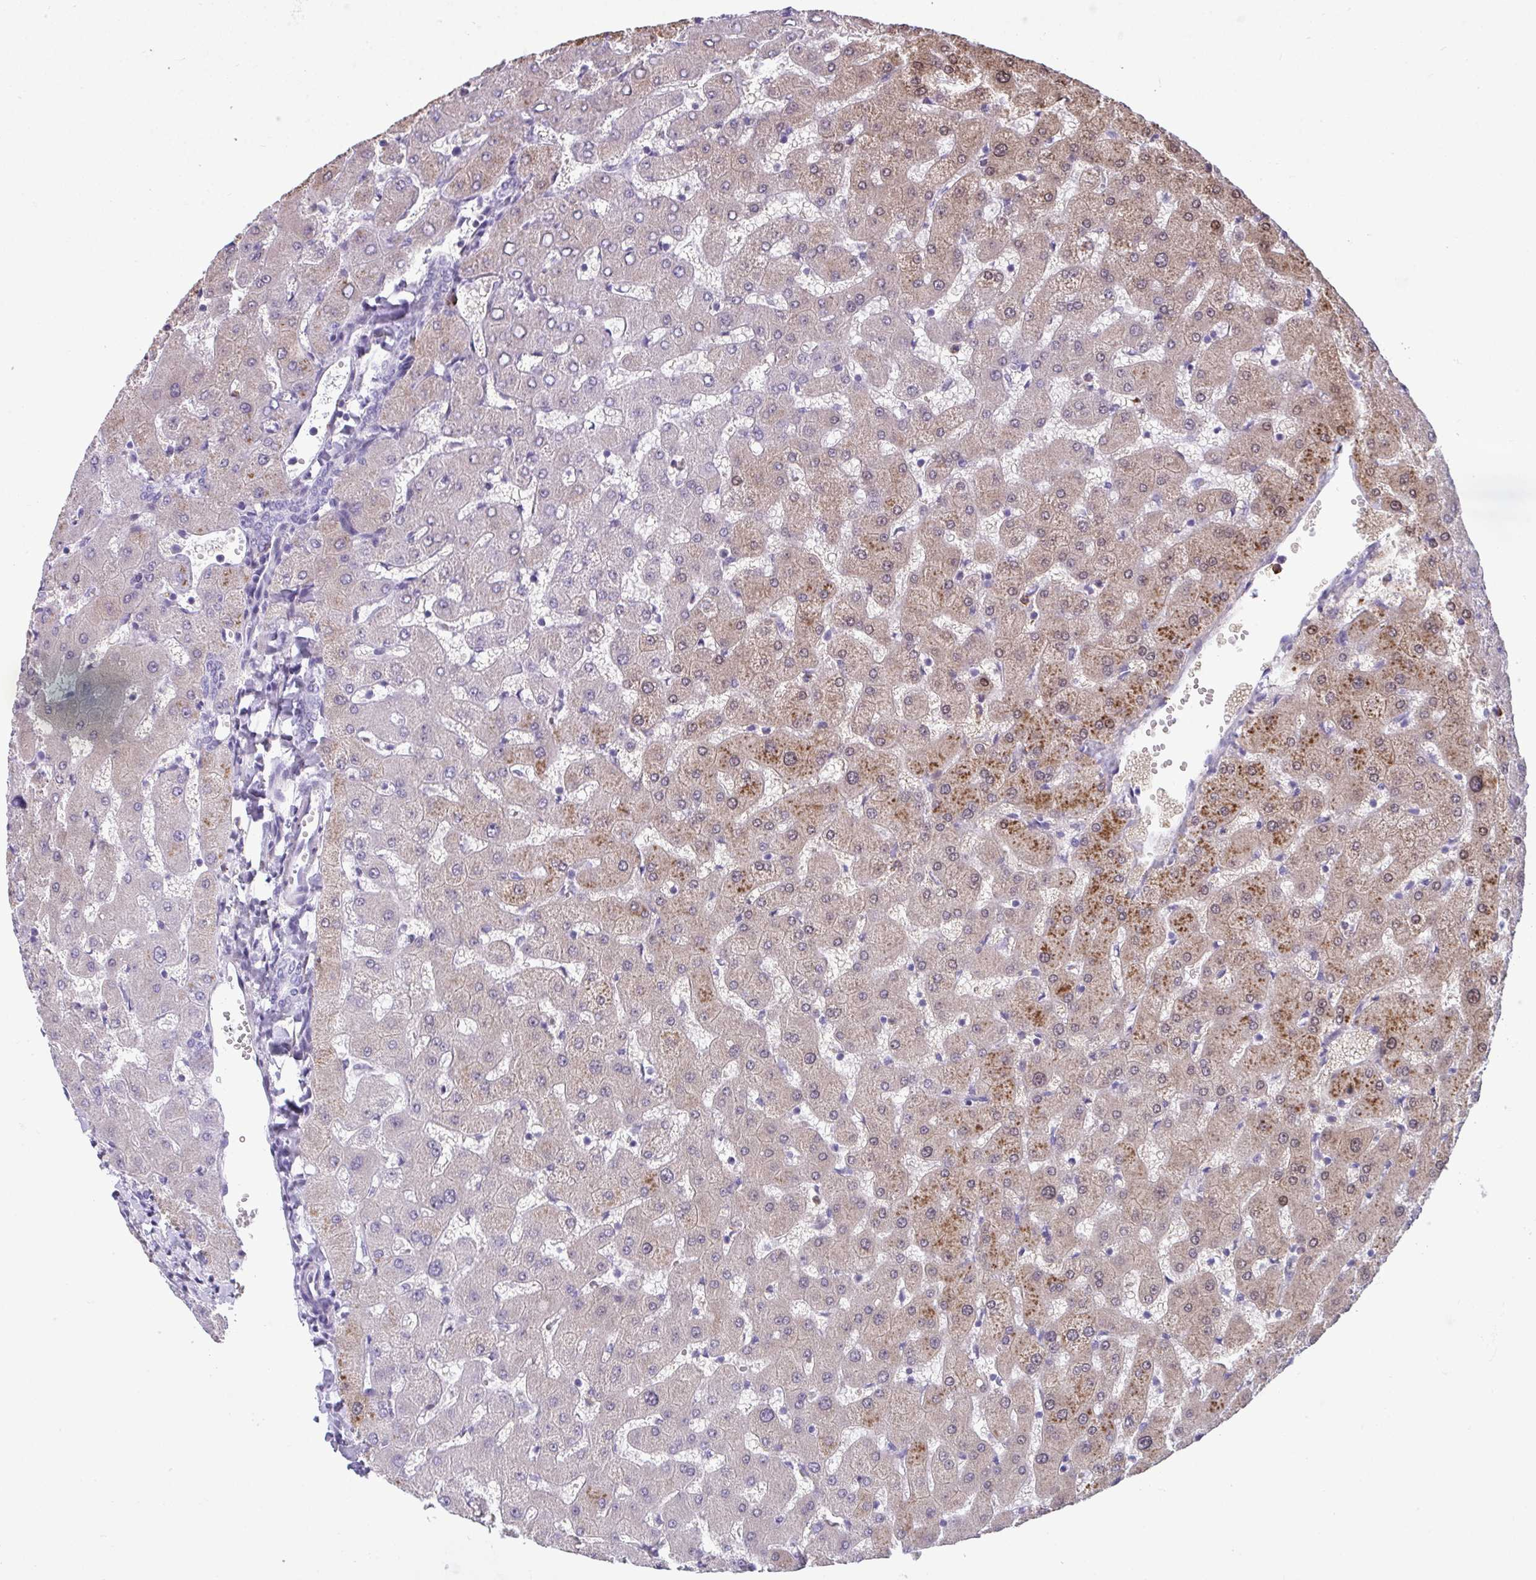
{"staining": {"intensity": "negative", "quantity": "none", "location": "none"}, "tissue": "liver", "cell_type": "Cholangiocytes", "image_type": "normal", "snomed": [{"axis": "morphology", "description": "Normal tissue, NOS"}, {"axis": "topography", "description": "Liver"}], "caption": "This image is of normal liver stained with immunohistochemistry to label a protein in brown with the nuclei are counter-stained blue. There is no staining in cholangiocytes.", "gene": "ARHGAP42", "patient": {"sex": "female", "age": 63}}